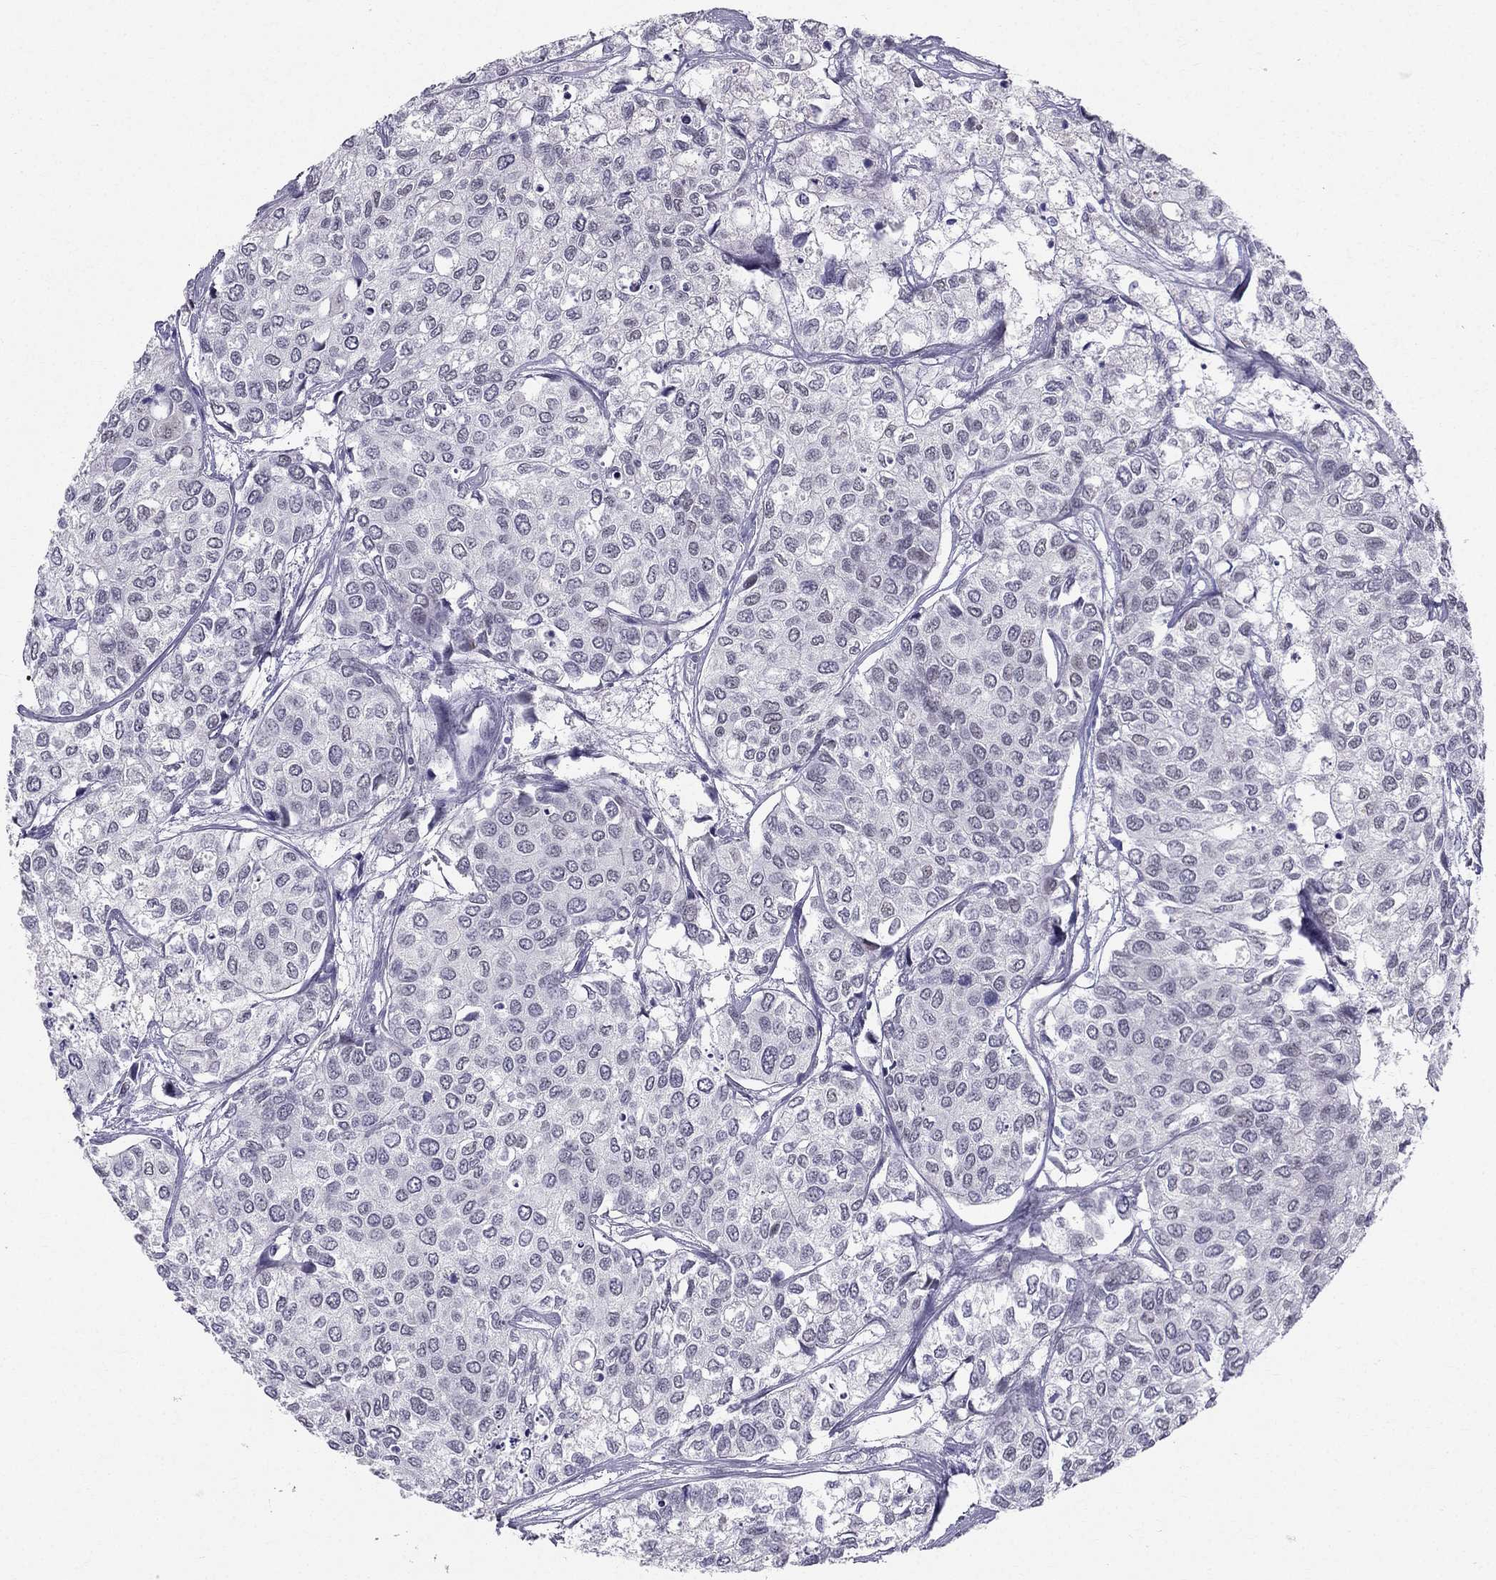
{"staining": {"intensity": "negative", "quantity": "none", "location": "none"}, "tissue": "urothelial cancer", "cell_type": "Tumor cells", "image_type": "cancer", "snomed": [{"axis": "morphology", "description": "Urothelial carcinoma, High grade"}, {"axis": "topography", "description": "Urinary bladder"}], "caption": "The immunohistochemistry micrograph has no significant expression in tumor cells of urothelial carcinoma (high-grade) tissue.", "gene": "BAG5", "patient": {"sex": "male", "age": 73}}